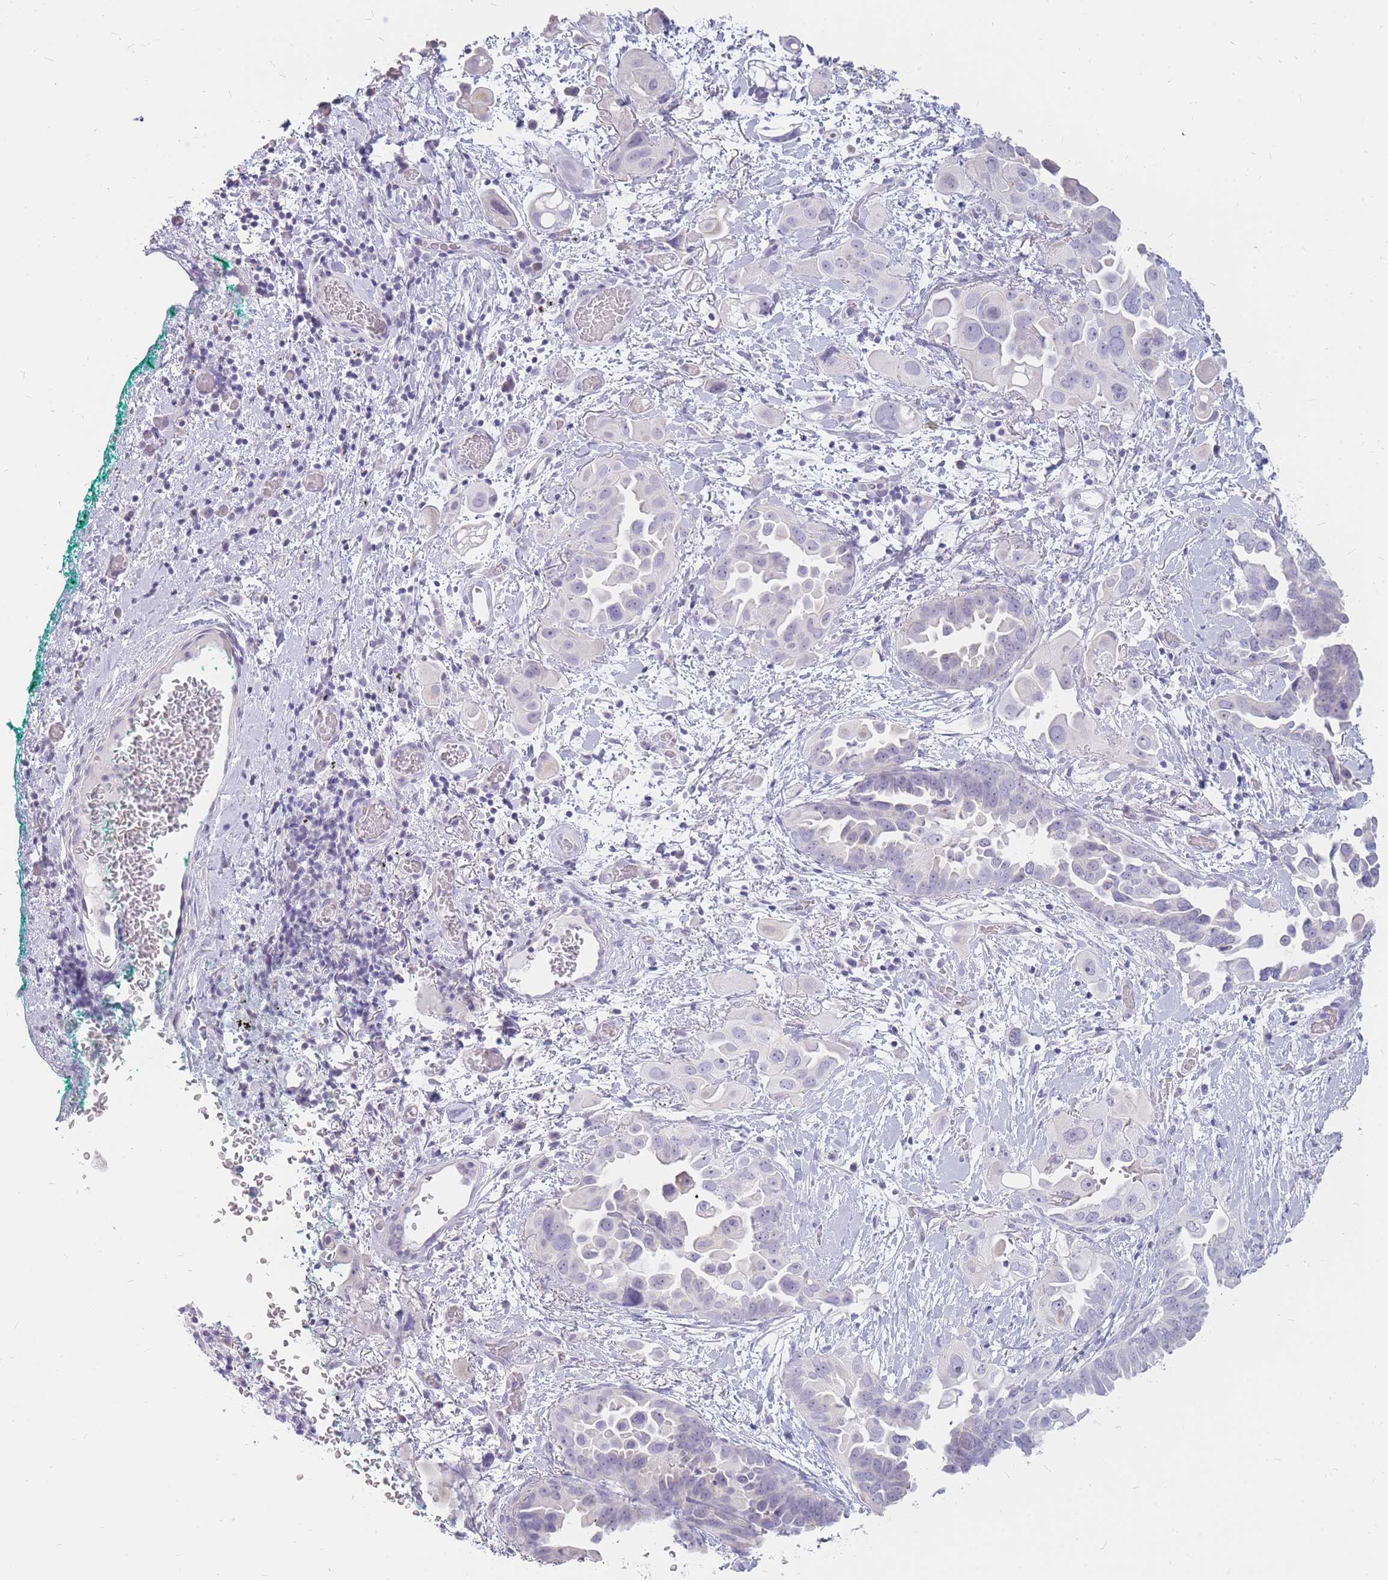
{"staining": {"intensity": "negative", "quantity": "none", "location": "none"}, "tissue": "lung cancer", "cell_type": "Tumor cells", "image_type": "cancer", "snomed": [{"axis": "morphology", "description": "Adenocarcinoma, NOS"}, {"axis": "topography", "description": "Lung"}], "caption": "Immunohistochemistry (IHC) photomicrograph of neoplastic tissue: human lung adenocarcinoma stained with DAB exhibits no significant protein positivity in tumor cells. (DAB immunohistochemistry (IHC), high magnification).", "gene": "INS", "patient": {"sex": "female", "age": 67}}